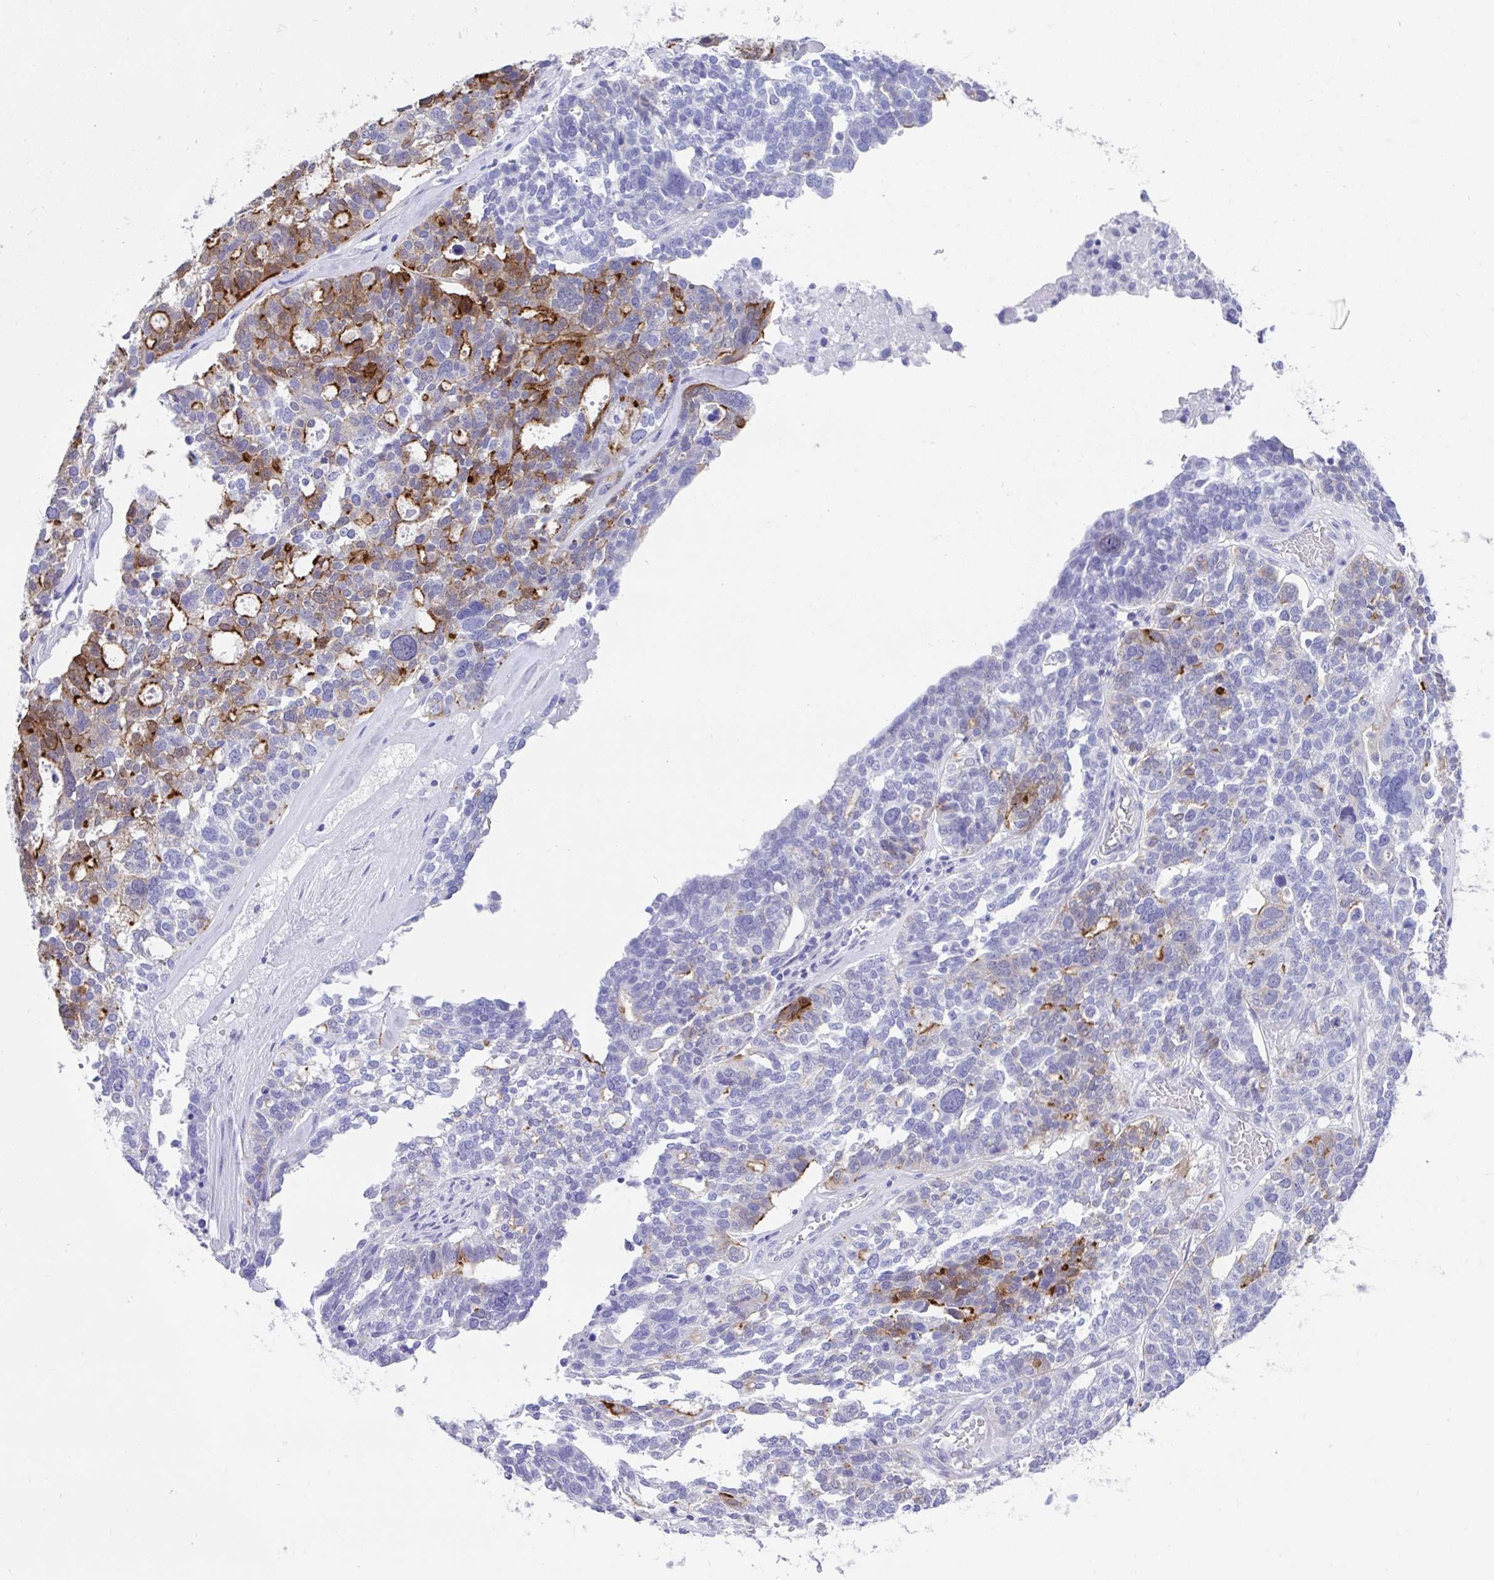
{"staining": {"intensity": "moderate", "quantity": "<25%", "location": "cytoplasmic/membranous"}, "tissue": "ovarian cancer", "cell_type": "Tumor cells", "image_type": "cancer", "snomed": [{"axis": "morphology", "description": "Cystadenocarcinoma, serous, NOS"}, {"axis": "topography", "description": "Ovary"}], "caption": "High-power microscopy captured an immunohistochemistry photomicrograph of ovarian cancer (serous cystadenocarcinoma), revealing moderate cytoplasmic/membranous expression in about <25% of tumor cells.", "gene": "FAM107A", "patient": {"sex": "female", "age": 59}}